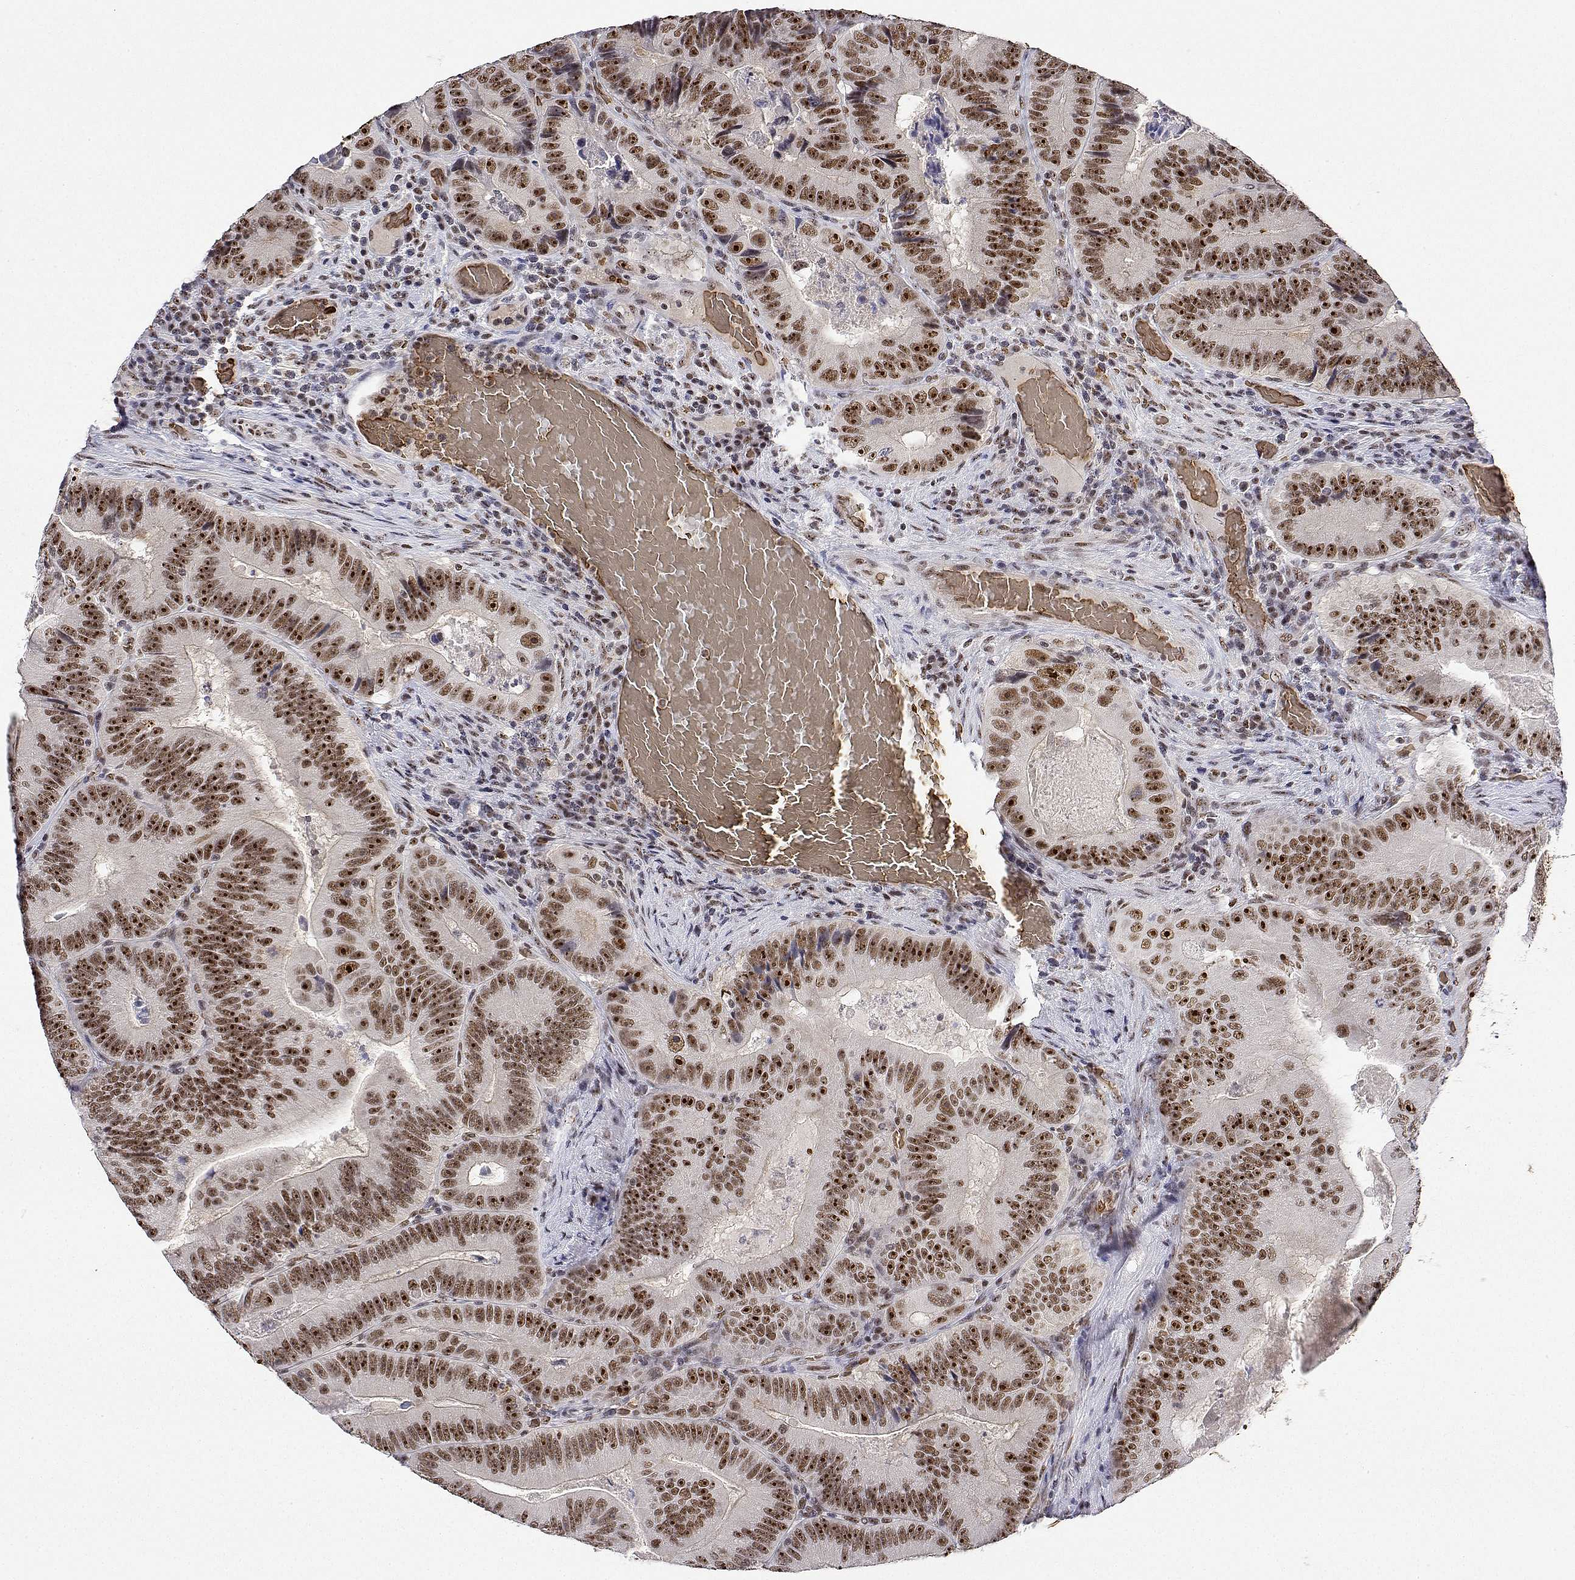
{"staining": {"intensity": "moderate", "quantity": ">75%", "location": "nuclear"}, "tissue": "colorectal cancer", "cell_type": "Tumor cells", "image_type": "cancer", "snomed": [{"axis": "morphology", "description": "Adenocarcinoma, NOS"}, {"axis": "topography", "description": "Colon"}], "caption": "Colorectal cancer stained for a protein (brown) displays moderate nuclear positive expression in about >75% of tumor cells.", "gene": "ADAR", "patient": {"sex": "female", "age": 86}}